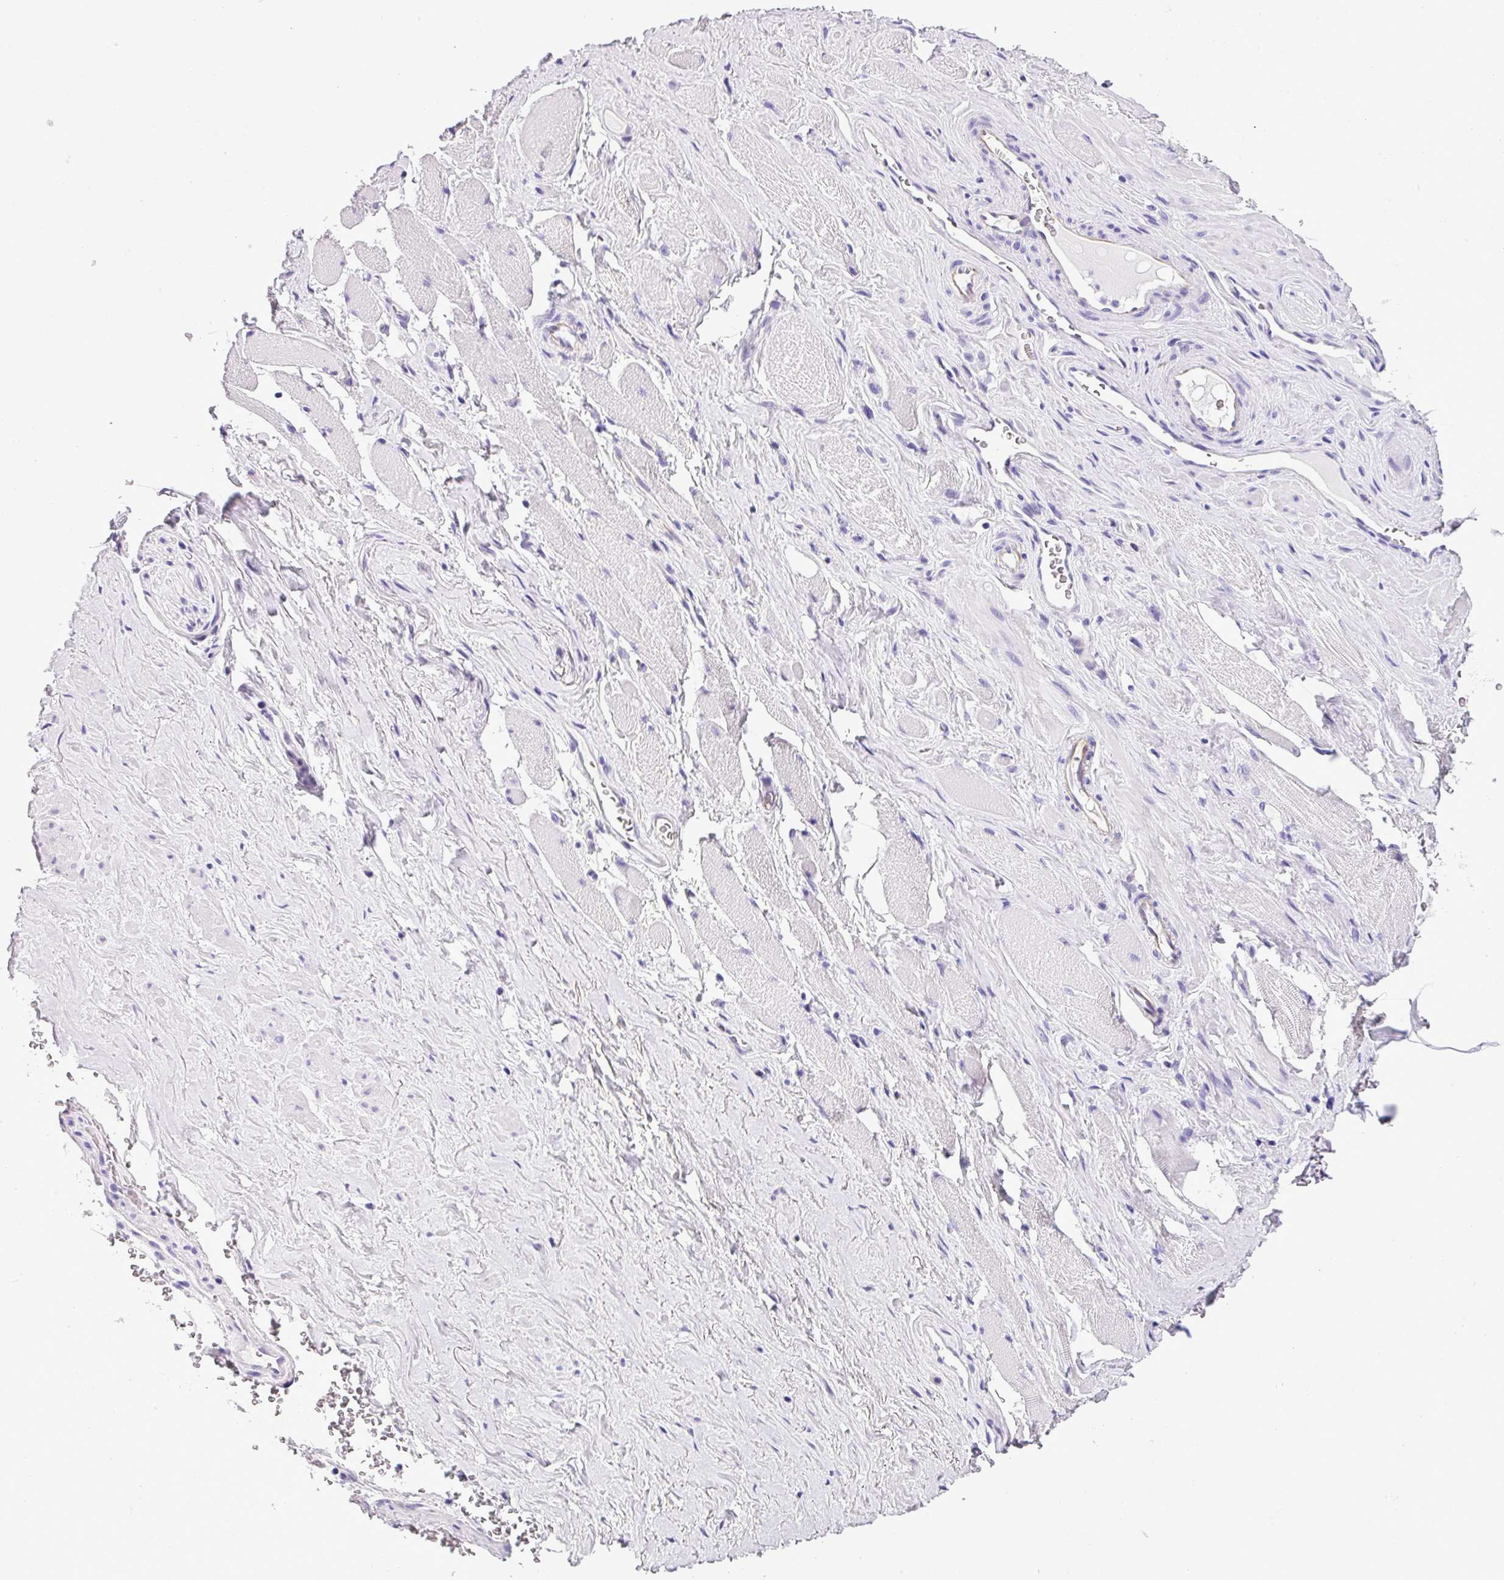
{"staining": {"intensity": "negative", "quantity": "none", "location": "none"}, "tissue": "adipose tissue", "cell_type": "Adipocytes", "image_type": "normal", "snomed": [{"axis": "morphology", "description": "Normal tissue, NOS"}, {"axis": "topography", "description": "Prostate"}, {"axis": "topography", "description": "Peripheral nerve tissue"}], "caption": "The micrograph reveals no staining of adipocytes in benign adipose tissue. (Brightfield microscopy of DAB IHC at high magnification).", "gene": "MUC21", "patient": {"sex": "male", "age": 61}}